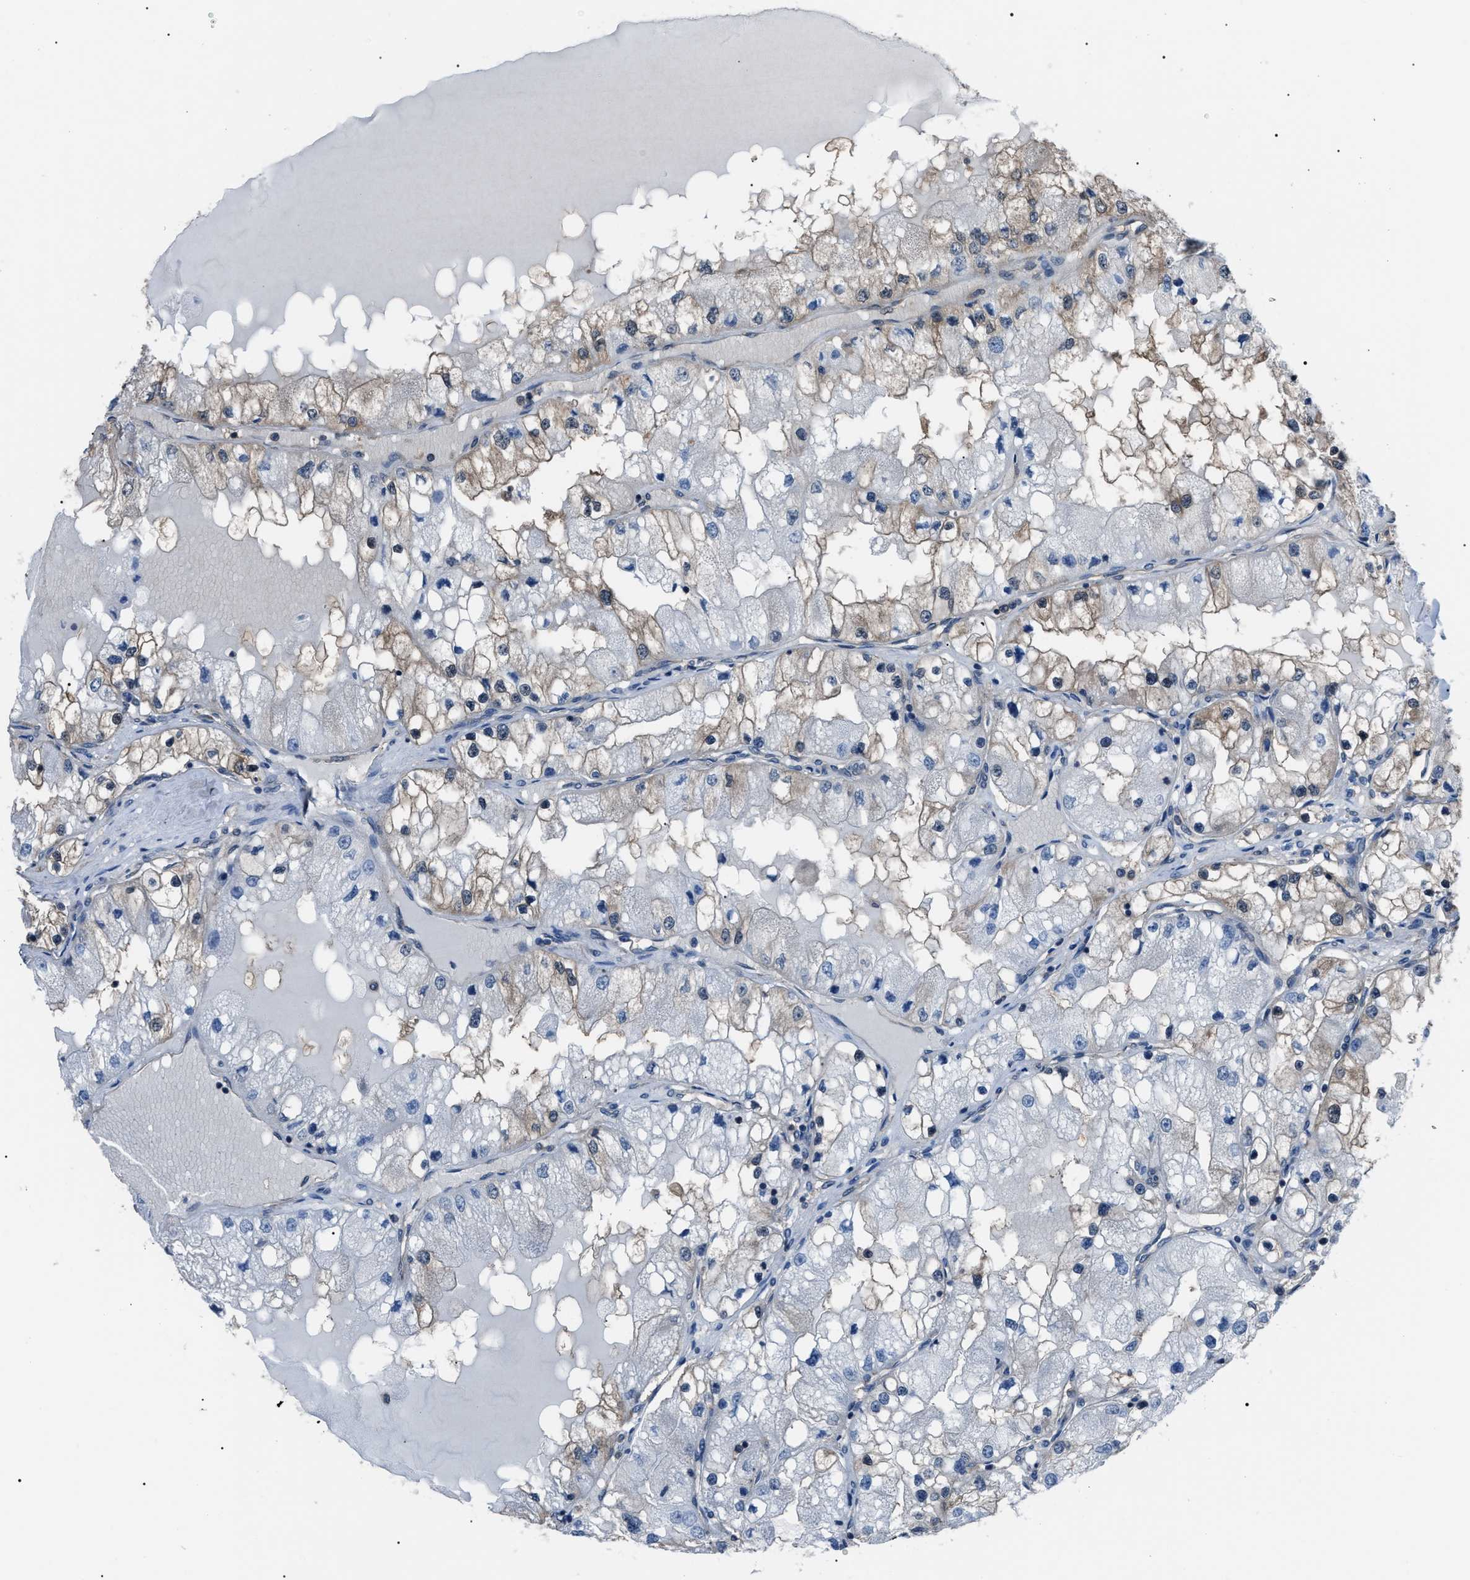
{"staining": {"intensity": "weak", "quantity": "<25%", "location": "cytoplasmic/membranous"}, "tissue": "renal cancer", "cell_type": "Tumor cells", "image_type": "cancer", "snomed": [{"axis": "morphology", "description": "Adenocarcinoma, NOS"}, {"axis": "topography", "description": "Kidney"}], "caption": "High power microscopy image of an immunohistochemistry histopathology image of renal cancer (adenocarcinoma), revealing no significant positivity in tumor cells.", "gene": "PDCD5", "patient": {"sex": "male", "age": 68}}